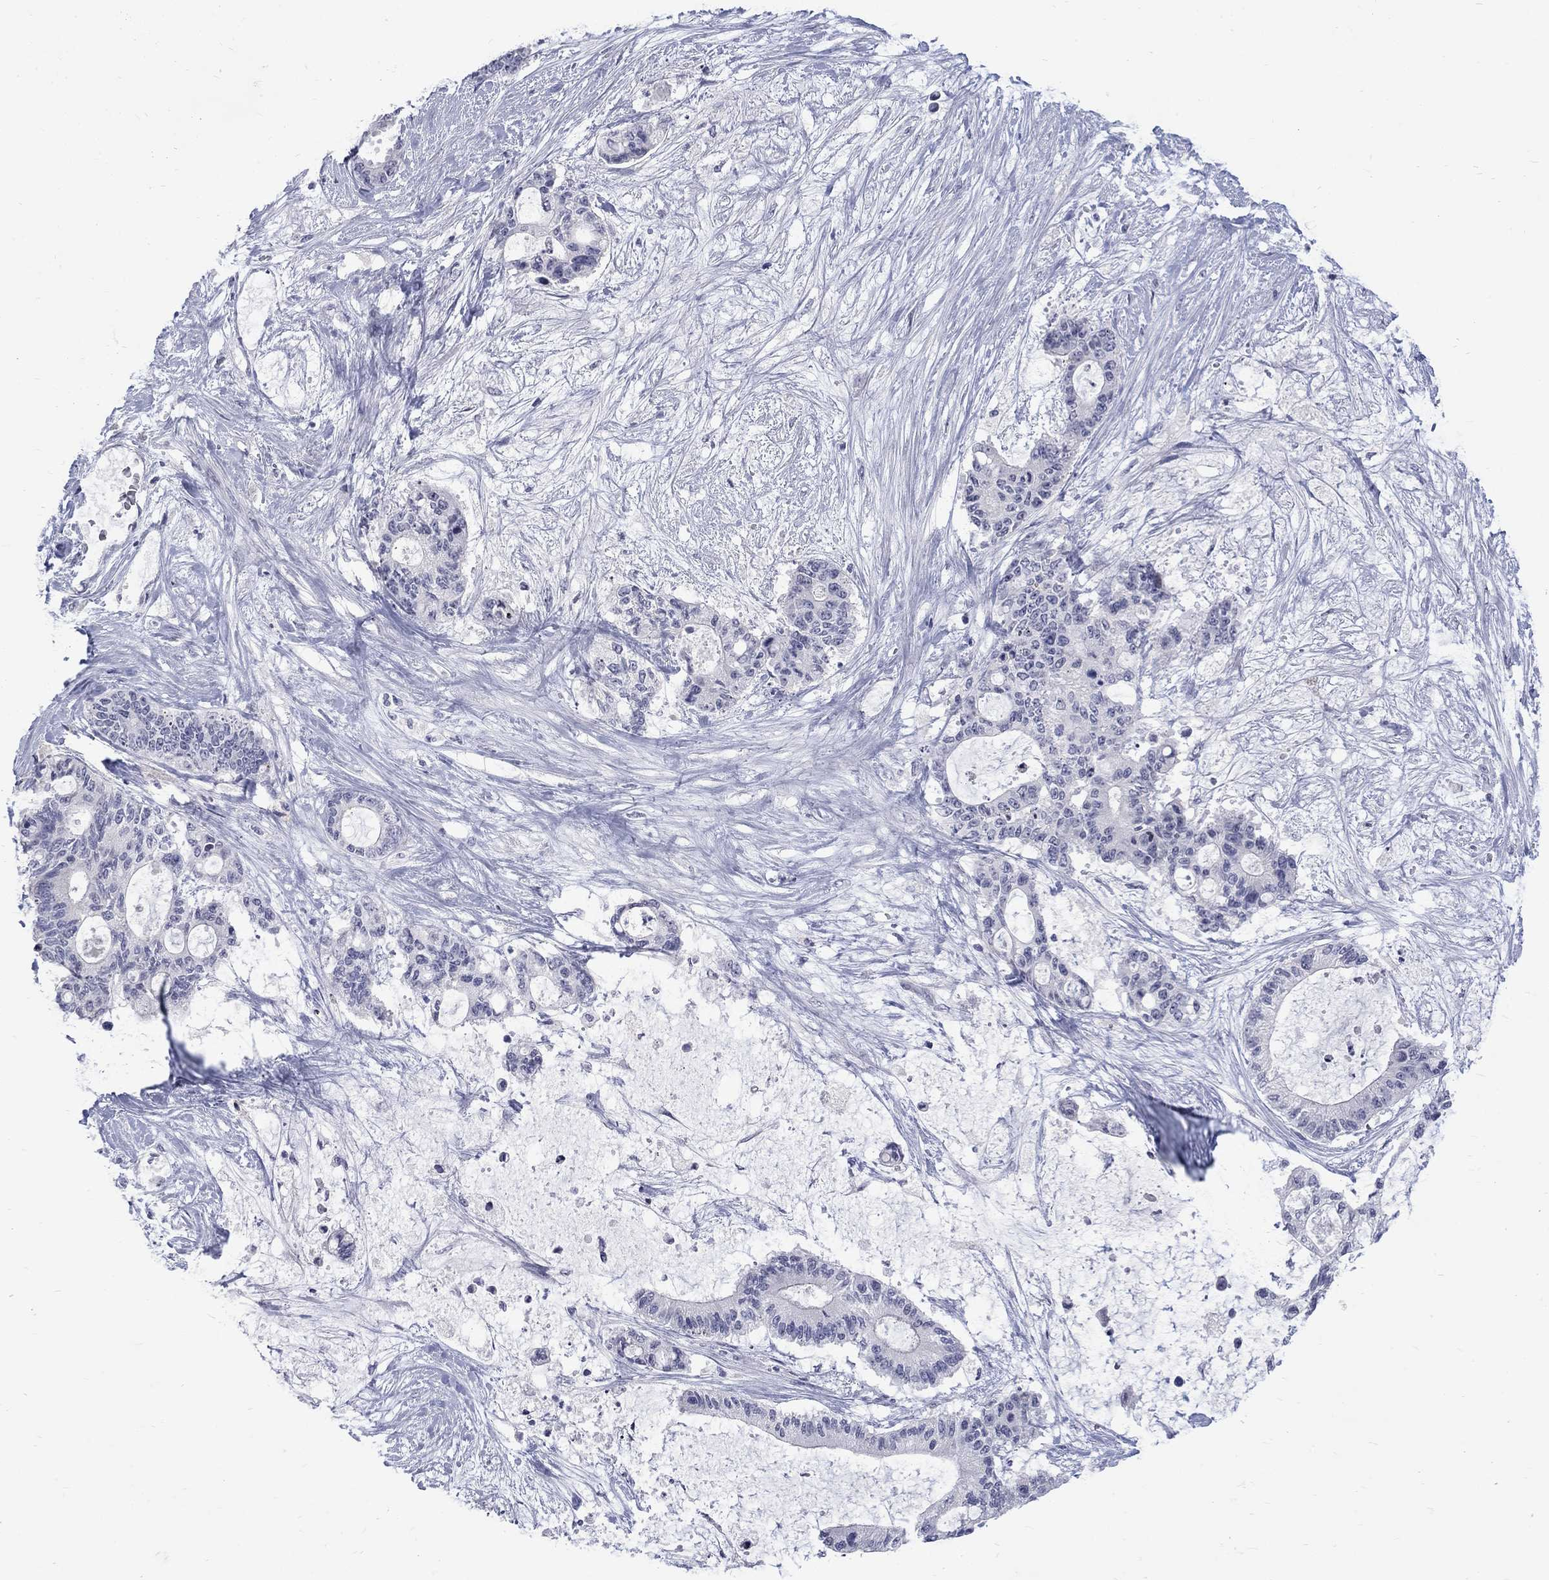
{"staining": {"intensity": "negative", "quantity": "none", "location": "none"}, "tissue": "liver cancer", "cell_type": "Tumor cells", "image_type": "cancer", "snomed": [{"axis": "morphology", "description": "Normal tissue, NOS"}, {"axis": "morphology", "description": "Cholangiocarcinoma"}, {"axis": "topography", "description": "Liver"}, {"axis": "topography", "description": "Peripheral nerve tissue"}], "caption": "Human liver cancer (cholangiocarcinoma) stained for a protein using immunohistochemistry (IHC) exhibits no expression in tumor cells.", "gene": "CTNND2", "patient": {"sex": "female", "age": 73}}